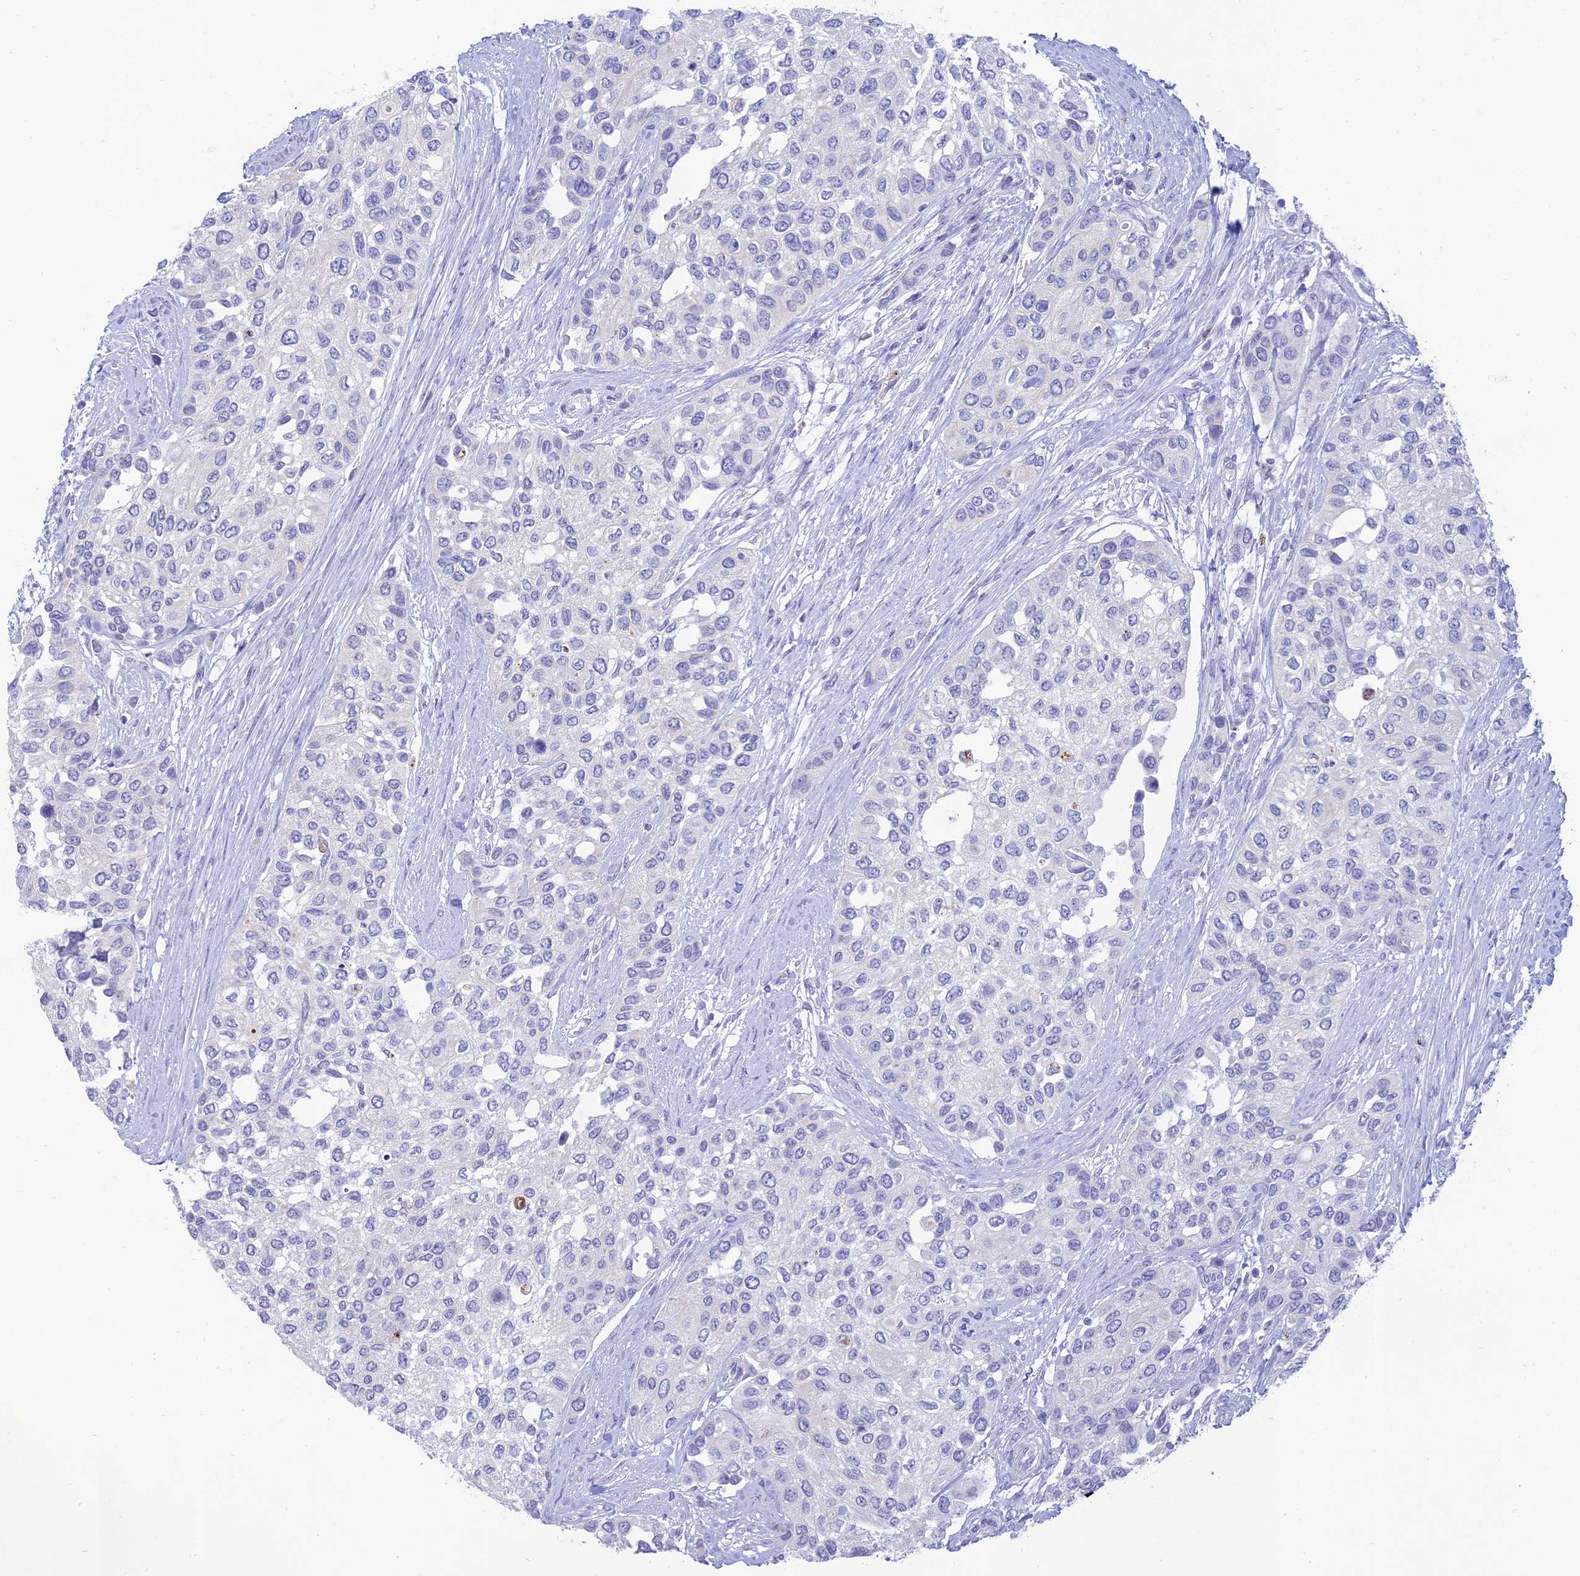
{"staining": {"intensity": "negative", "quantity": "none", "location": "none"}, "tissue": "urothelial cancer", "cell_type": "Tumor cells", "image_type": "cancer", "snomed": [{"axis": "morphology", "description": "Normal tissue, NOS"}, {"axis": "morphology", "description": "Urothelial carcinoma, High grade"}, {"axis": "topography", "description": "Vascular tissue"}, {"axis": "topography", "description": "Urinary bladder"}], "caption": "The immunohistochemistry micrograph has no significant staining in tumor cells of urothelial cancer tissue.", "gene": "MAL2", "patient": {"sex": "female", "age": 56}}